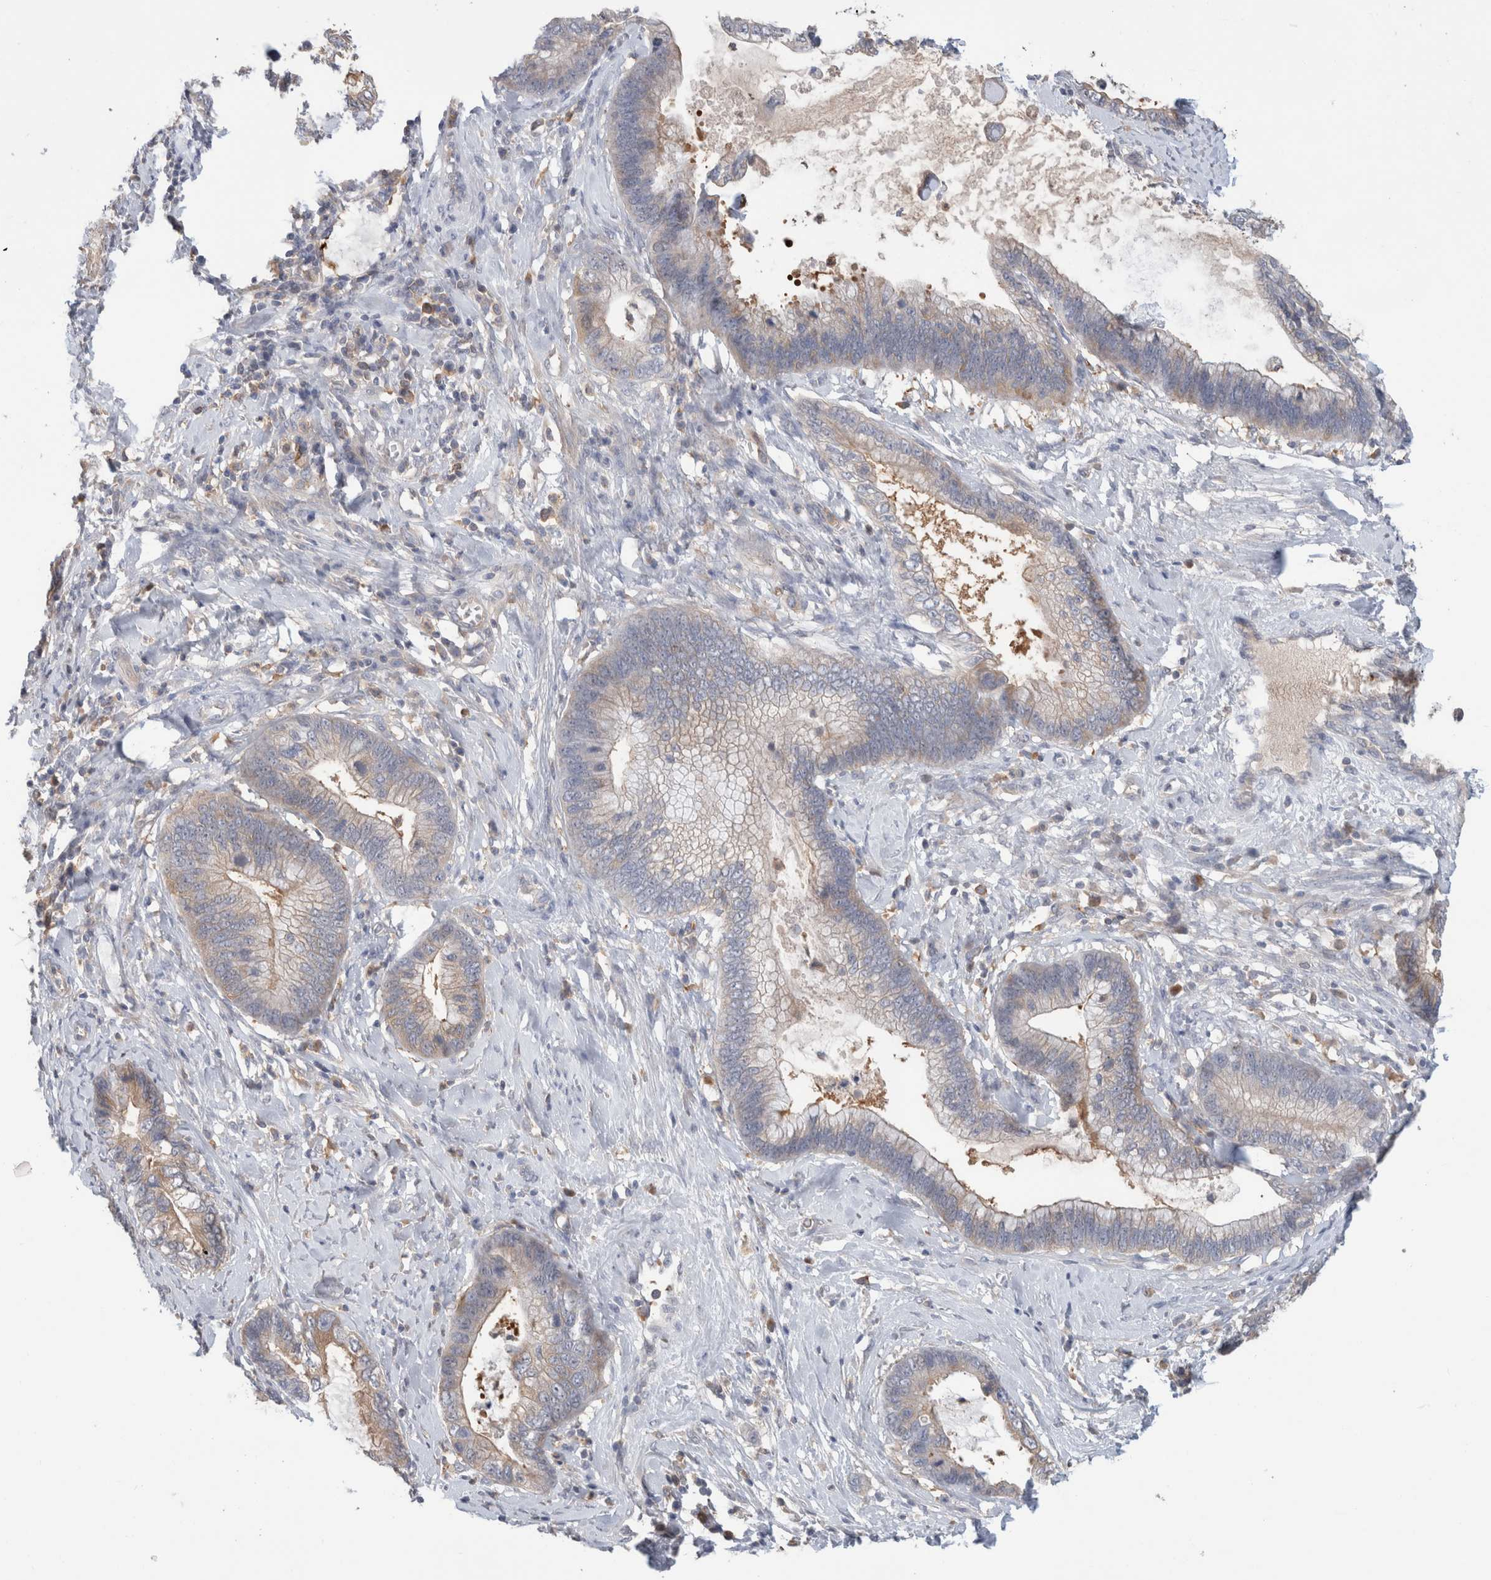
{"staining": {"intensity": "weak", "quantity": "<25%", "location": "cytoplasmic/membranous"}, "tissue": "cervical cancer", "cell_type": "Tumor cells", "image_type": "cancer", "snomed": [{"axis": "morphology", "description": "Adenocarcinoma, NOS"}, {"axis": "topography", "description": "Cervix"}], "caption": "This is an IHC photomicrograph of human cervical cancer (adenocarcinoma). There is no positivity in tumor cells.", "gene": "KLHL14", "patient": {"sex": "female", "age": 44}}